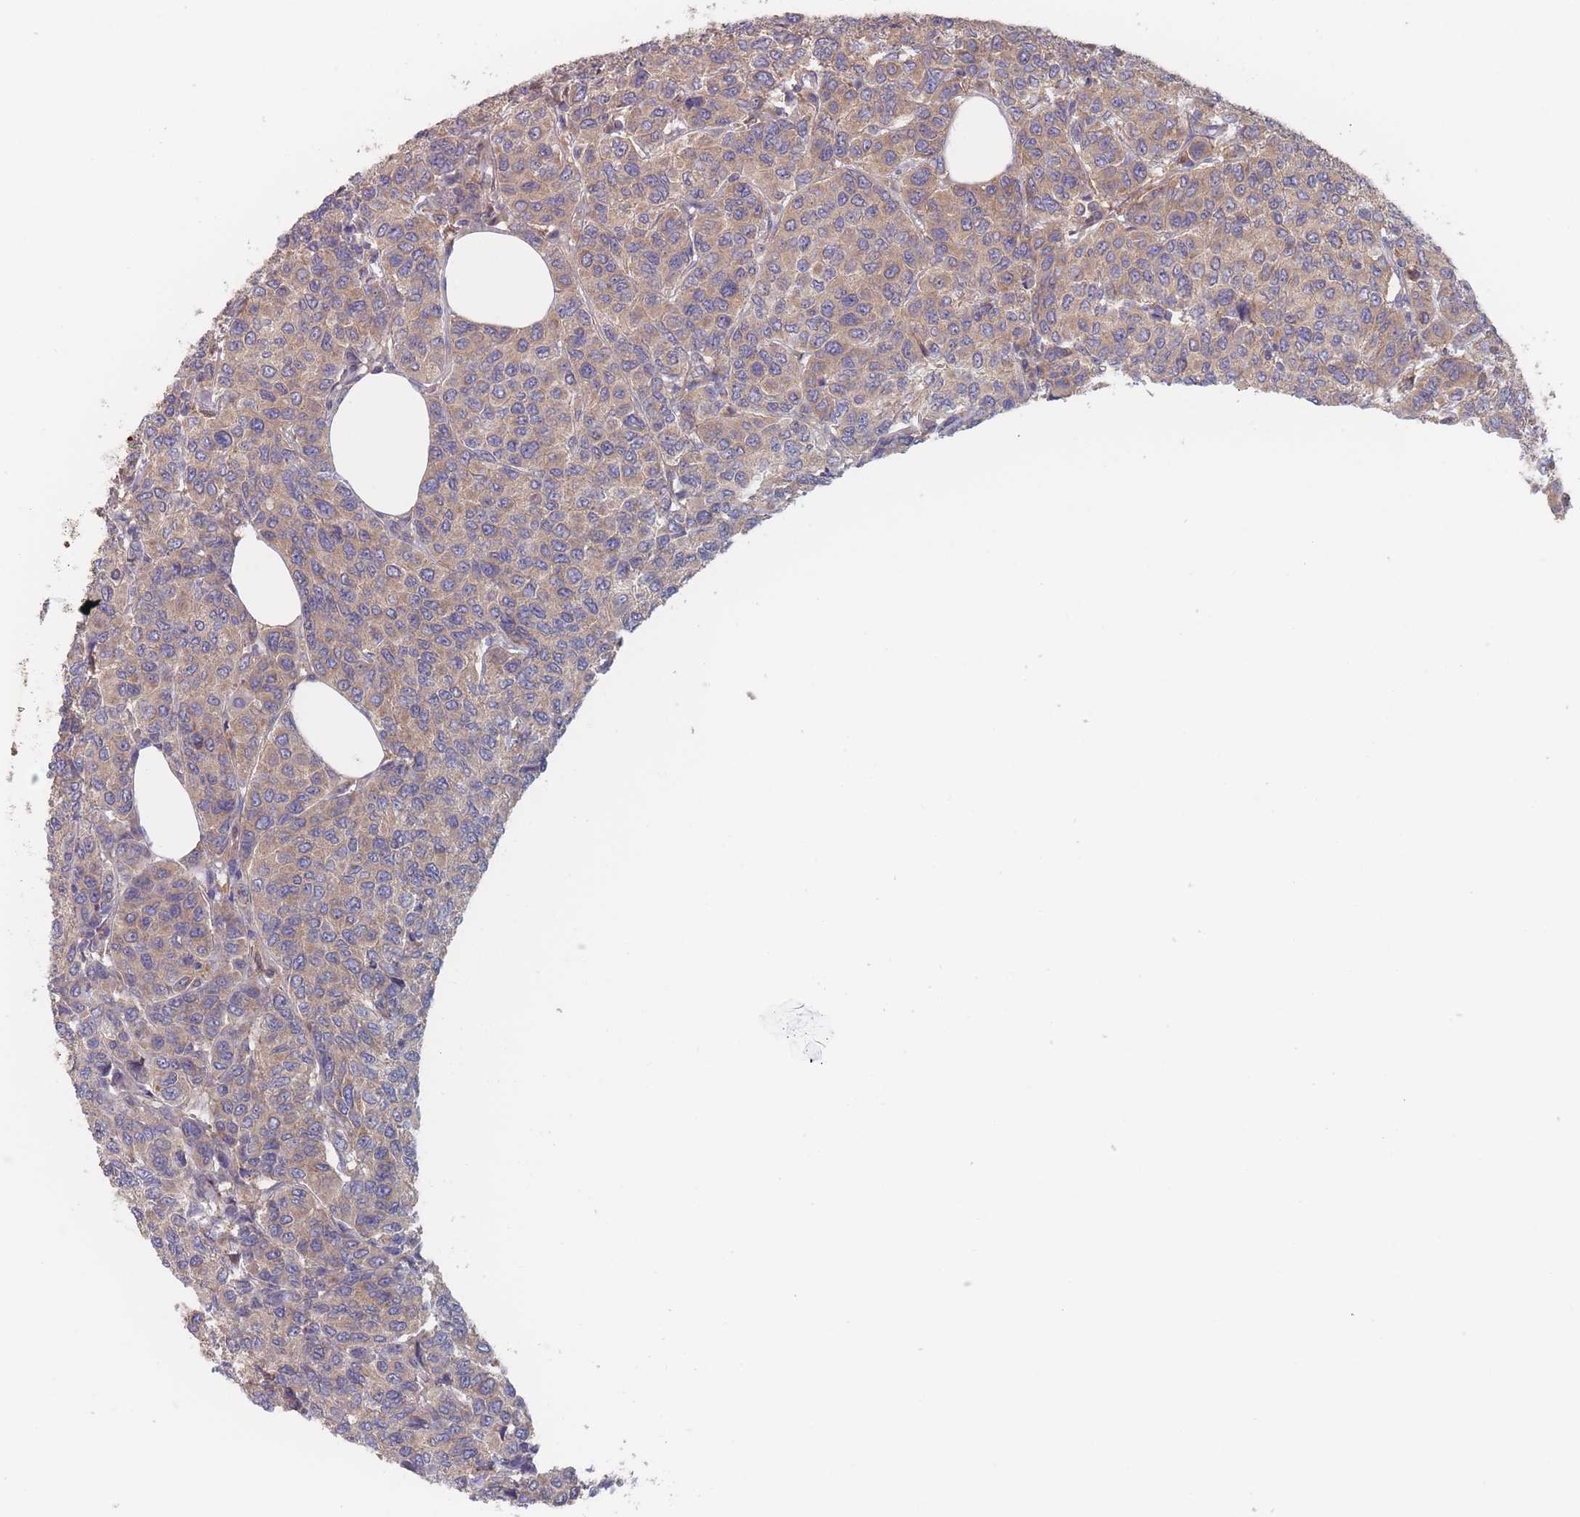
{"staining": {"intensity": "moderate", "quantity": ">75%", "location": "cytoplasmic/membranous"}, "tissue": "breast cancer", "cell_type": "Tumor cells", "image_type": "cancer", "snomed": [{"axis": "morphology", "description": "Duct carcinoma"}, {"axis": "topography", "description": "Breast"}], "caption": "The photomicrograph displays a brown stain indicating the presence of a protein in the cytoplasmic/membranous of tumor cells in breast cancer (infiltrating ductal carcinoma).", "gene": "EFCC1", "patient": {"sex": "female", "age": 55}}